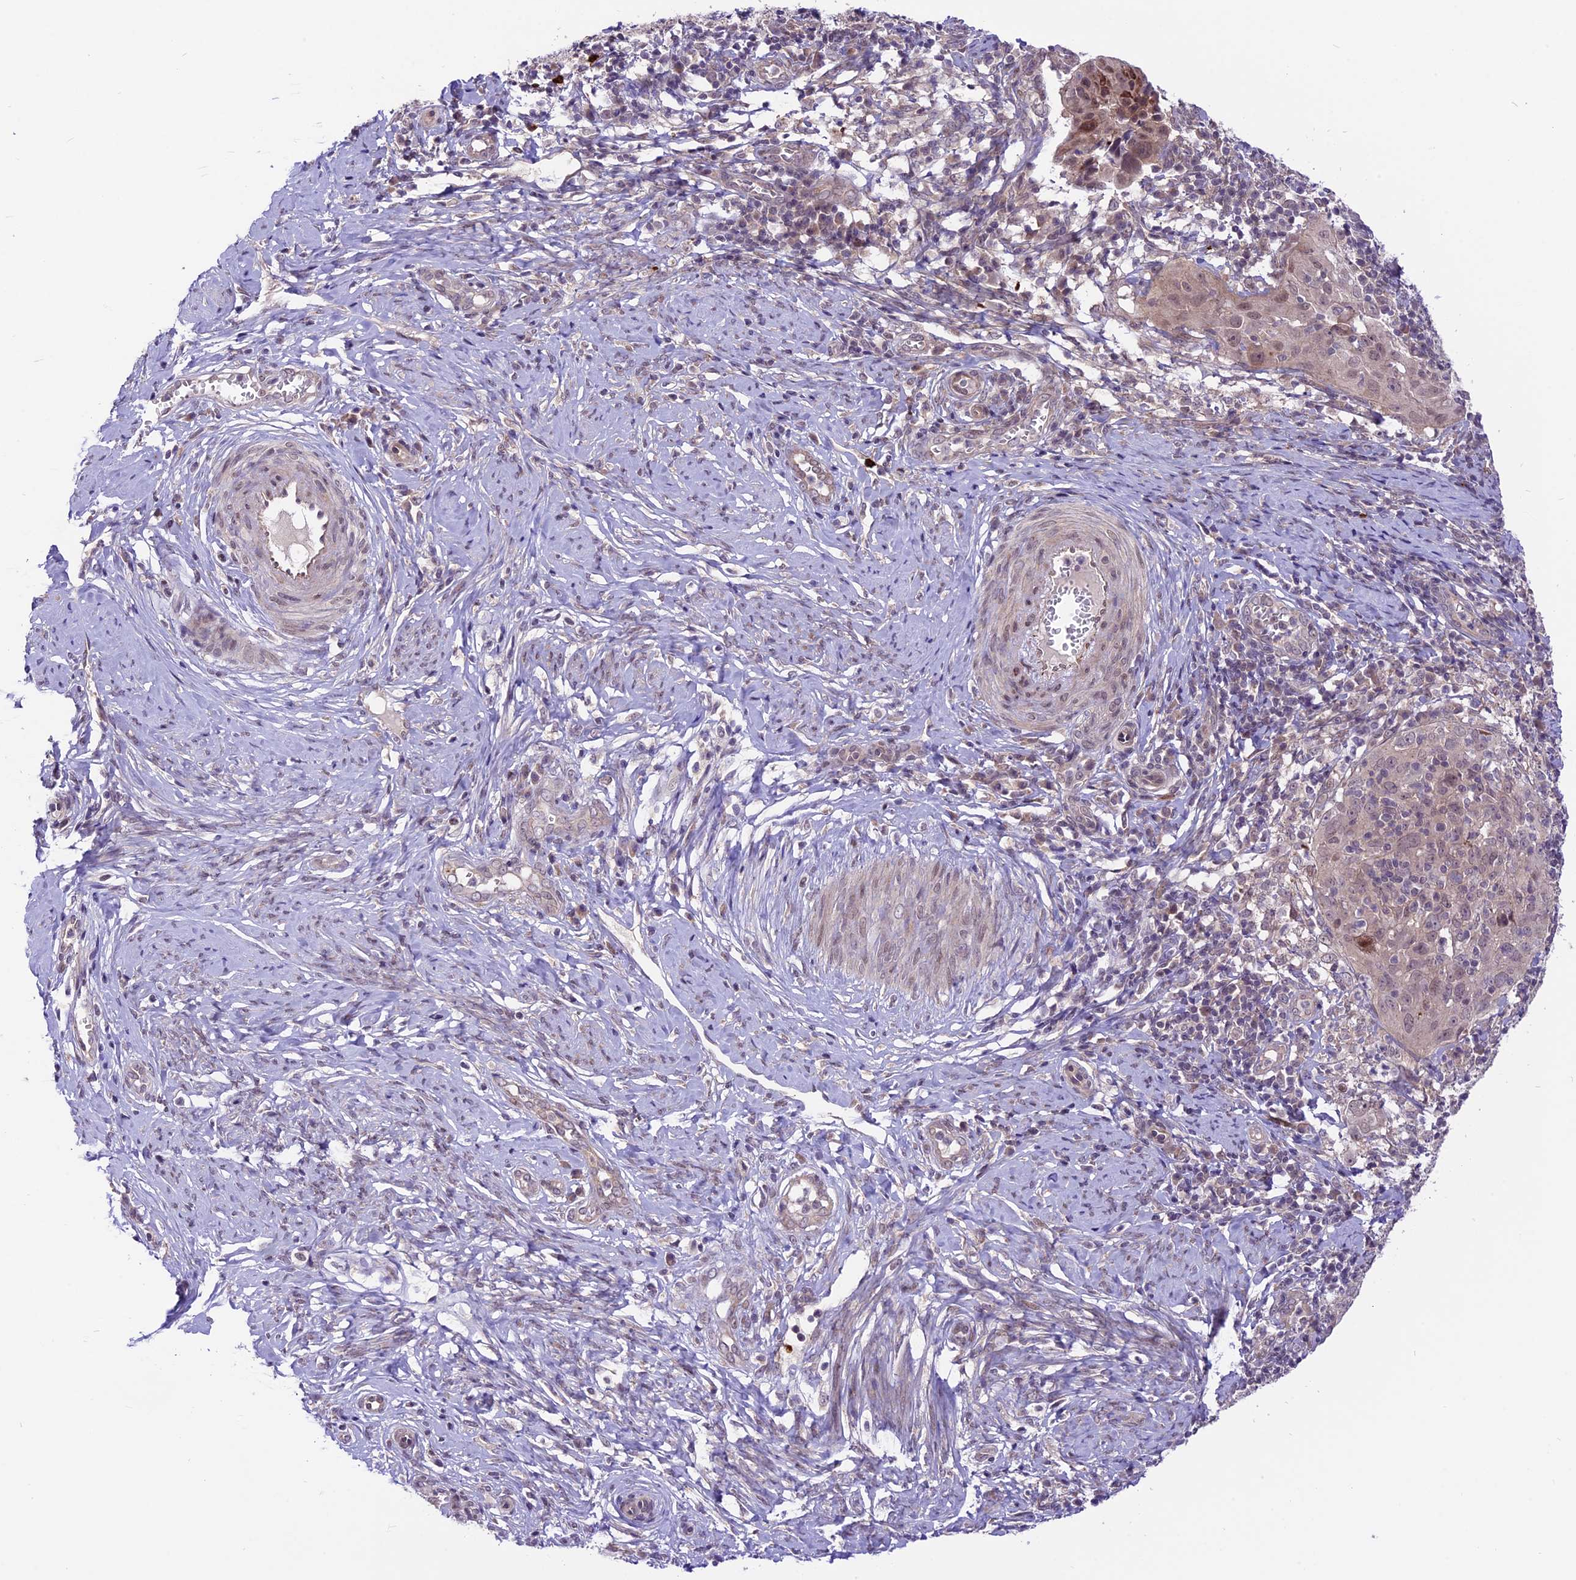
{"staining": {"intensity": "moderate", "quantity": "<25%", "location": "cytoplasmic/membranous,nuclear"}, "tissue": "cervical cancer", "cell_type": "Tumor cells", "image_type": "cancer", "snomed": [{"axis": "morphology", "description": "Normal tissue, NOS"}, {"axis": "morphology", "description": "Squamous cell carcinoma, NOS"}, {"axis": "topography", "description": "Cervix"}], "caption": "Brown immunohistochemical staining in human squamous cell carcinoma (cervical) displays moderate cytoplasmic/membranous and nuclear positivity in about <25% of tumor cells. The staining is performed using DAB (3,3'-diaminobenzidine) brown chromogen to label protein expression. The nuclei are counter-stained blue using hematoxylin.", "gene": "SPRED1", "patient": {"sex": "female", "age": 31}}